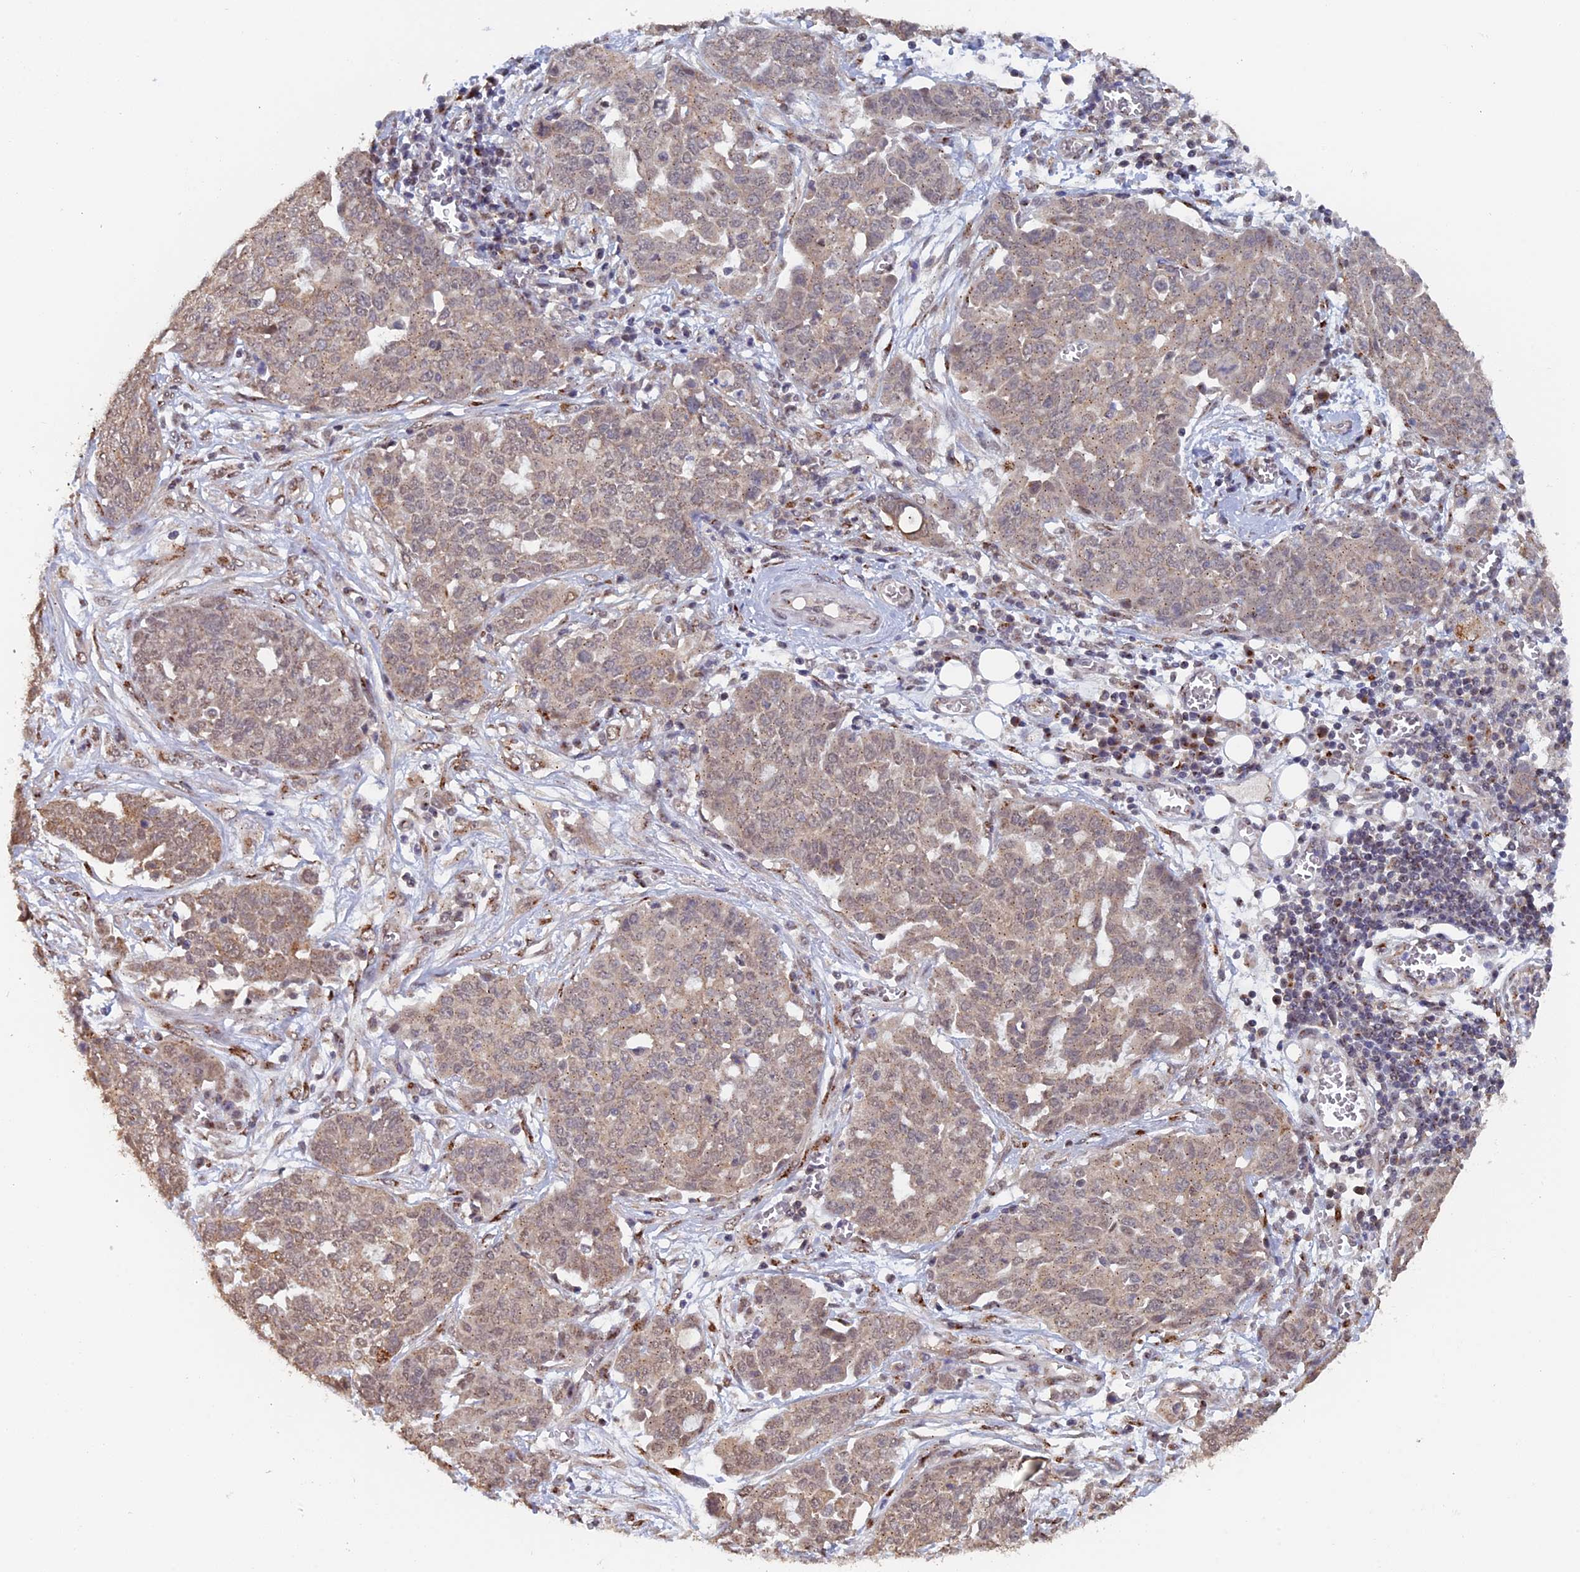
{"staining": {"intensity": "weak", "quantity": ">75%", "location": "cytoplasmic/membranous,nuclear"}, "tissue": "ovarian cancer", "cell_type": "Tumor cells", "image_type": "cancer", "snomed": [{"axis": "morphology", "description": "Cystadenocarcinoma, serous, NOS"}, {"axis": "topography", "description": "Soft tissue"}, {"axis": "topography", "description": "Ovary"}], "caption": "DAB (3,3'-diaminobenzidine) immunohistochemical staining of ovarian serous cystadenocarcinoma reveals weak cytoplasmic/membranous and nuclear protein expression in about >75% of tumor cells.", "gene": "PIGQ", "patient": {"sex": "female", "age": 57}}